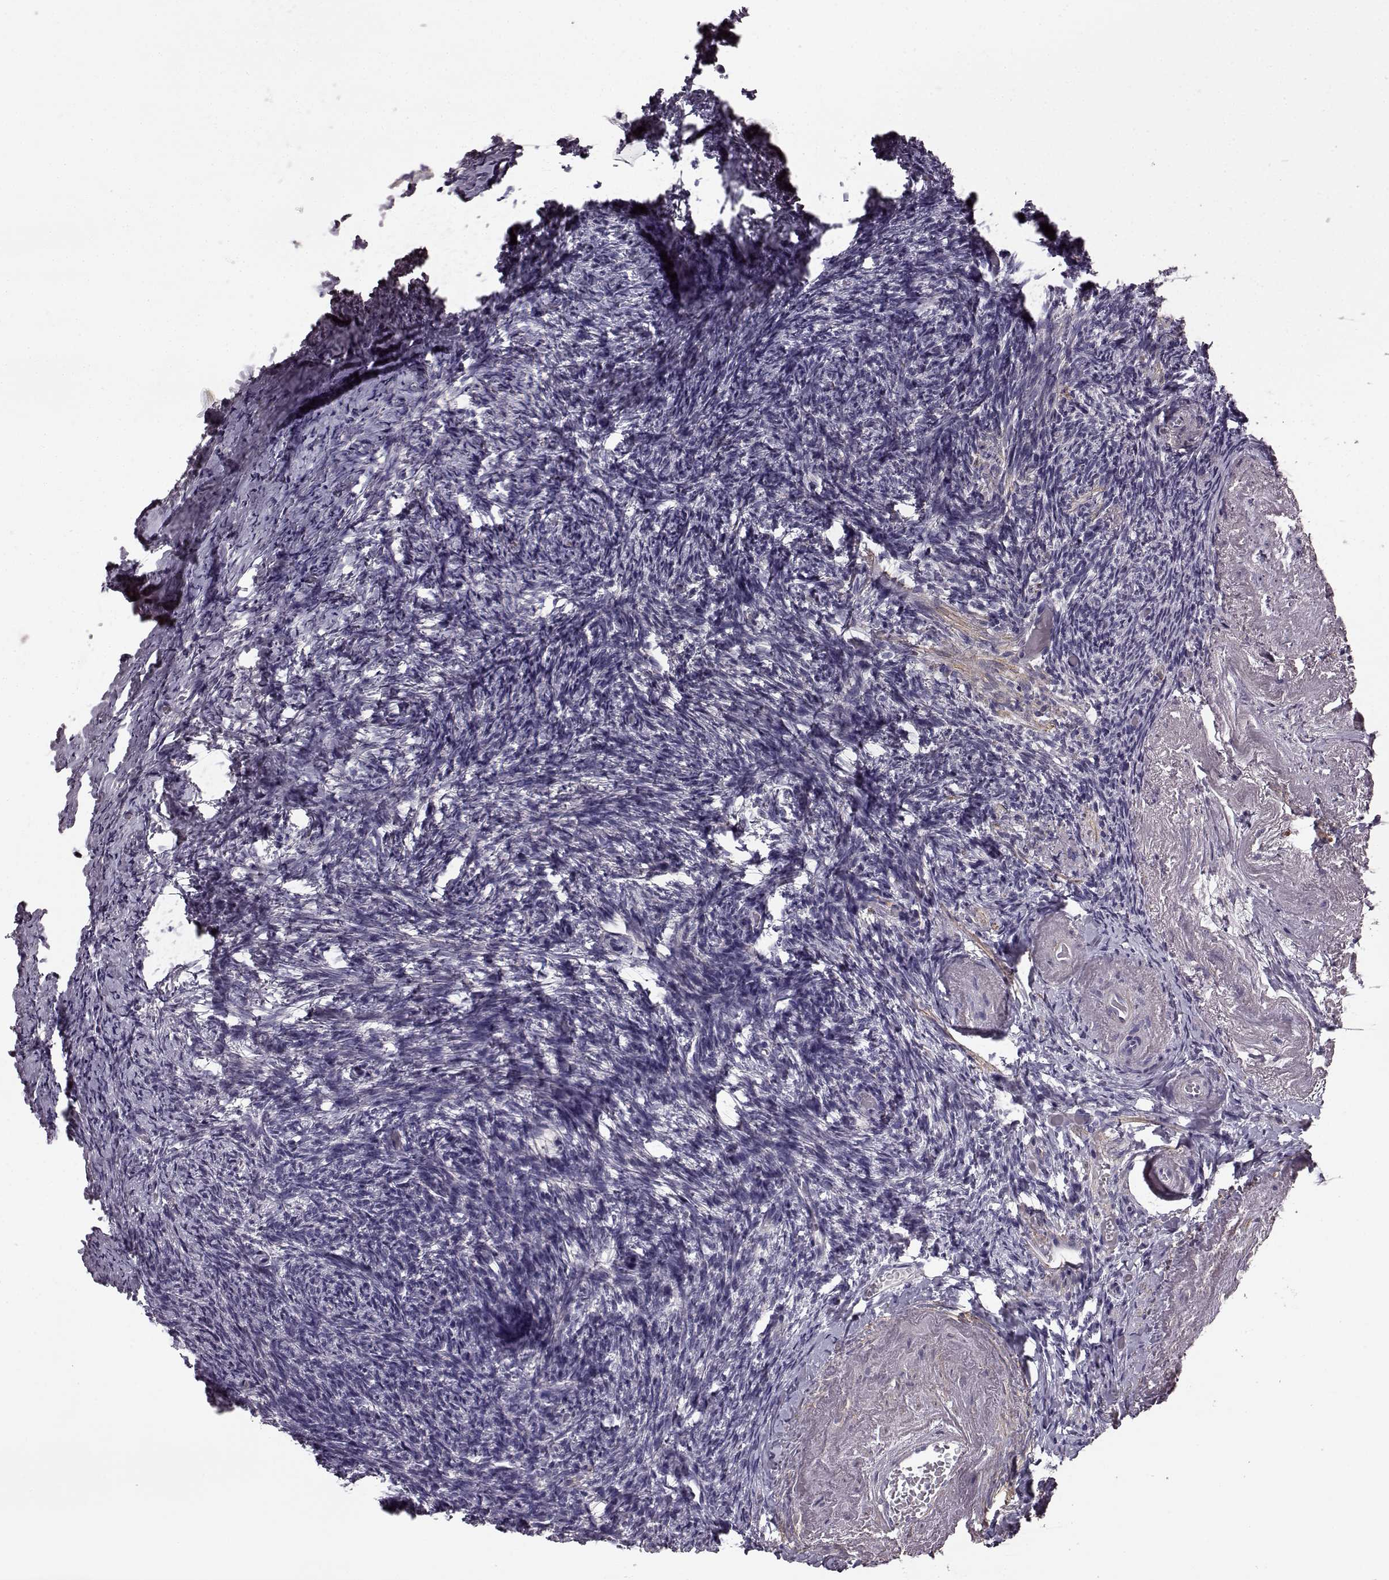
{"staining": {"intensity": "negative", "quantity": "none", "location": "none"}, "tissue": "ovary", "cell_type": "Ovarian stroma cells", "image_type": "normal", "snomed": [{"axis": "morphology", "description": "Normal tissue, NOS"}, {"axis": "topography", "description": "Ovary"}], "caption": "Micrograph shows no significant protein expression in ovarian stroma cells of benign ovary. (DAB (3,3'-diaminobenzidine) IHC visualized using brightfield microscopy, high magnification).", "gene": "SLCO3A1", "patient": {"sex": "female", "age": 72}}